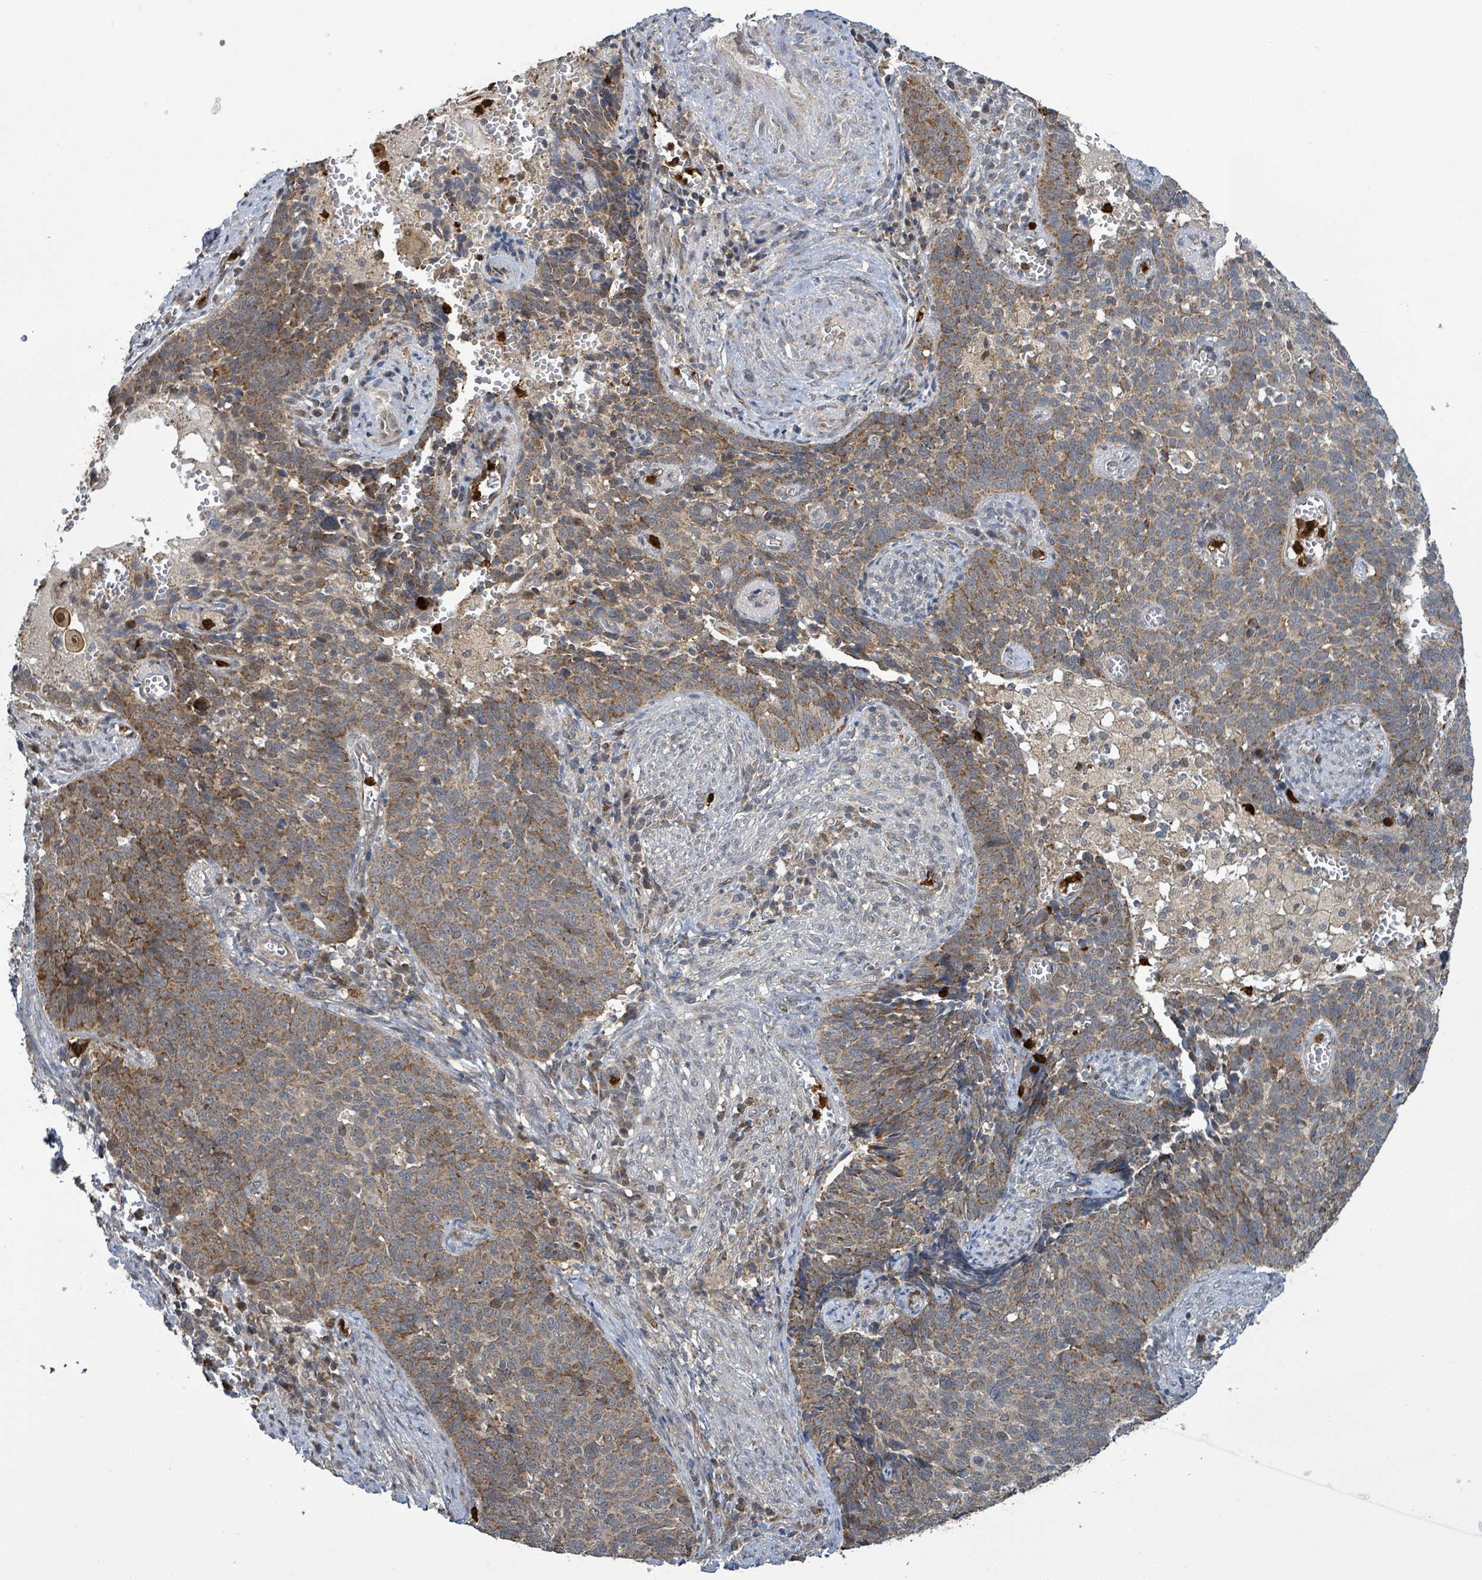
{"staining": {"intensity": "moderate", "quantity": ">75%", "location": "cytoplasmic/membranous"}, "tissue": "cervical cancer", "cell_type": "Tumor cells", "image_type": "cancer", "snomed": [{"axis": "morphology", "description": "Normal tissue, NOS"}, {"axis": "morphology", "description": "Squamous cell carcinoma, NOS"}, {"axis": "topography", "description": "Cervix"}], "caption": "Tumor cells show medium levels of moderate cytoplasmic/membranous expression in about >75% of cells in human squamous cell carcinoma (cervical).", "gene": "COQ6", "patient": {"sex": "female", "age": 39}}